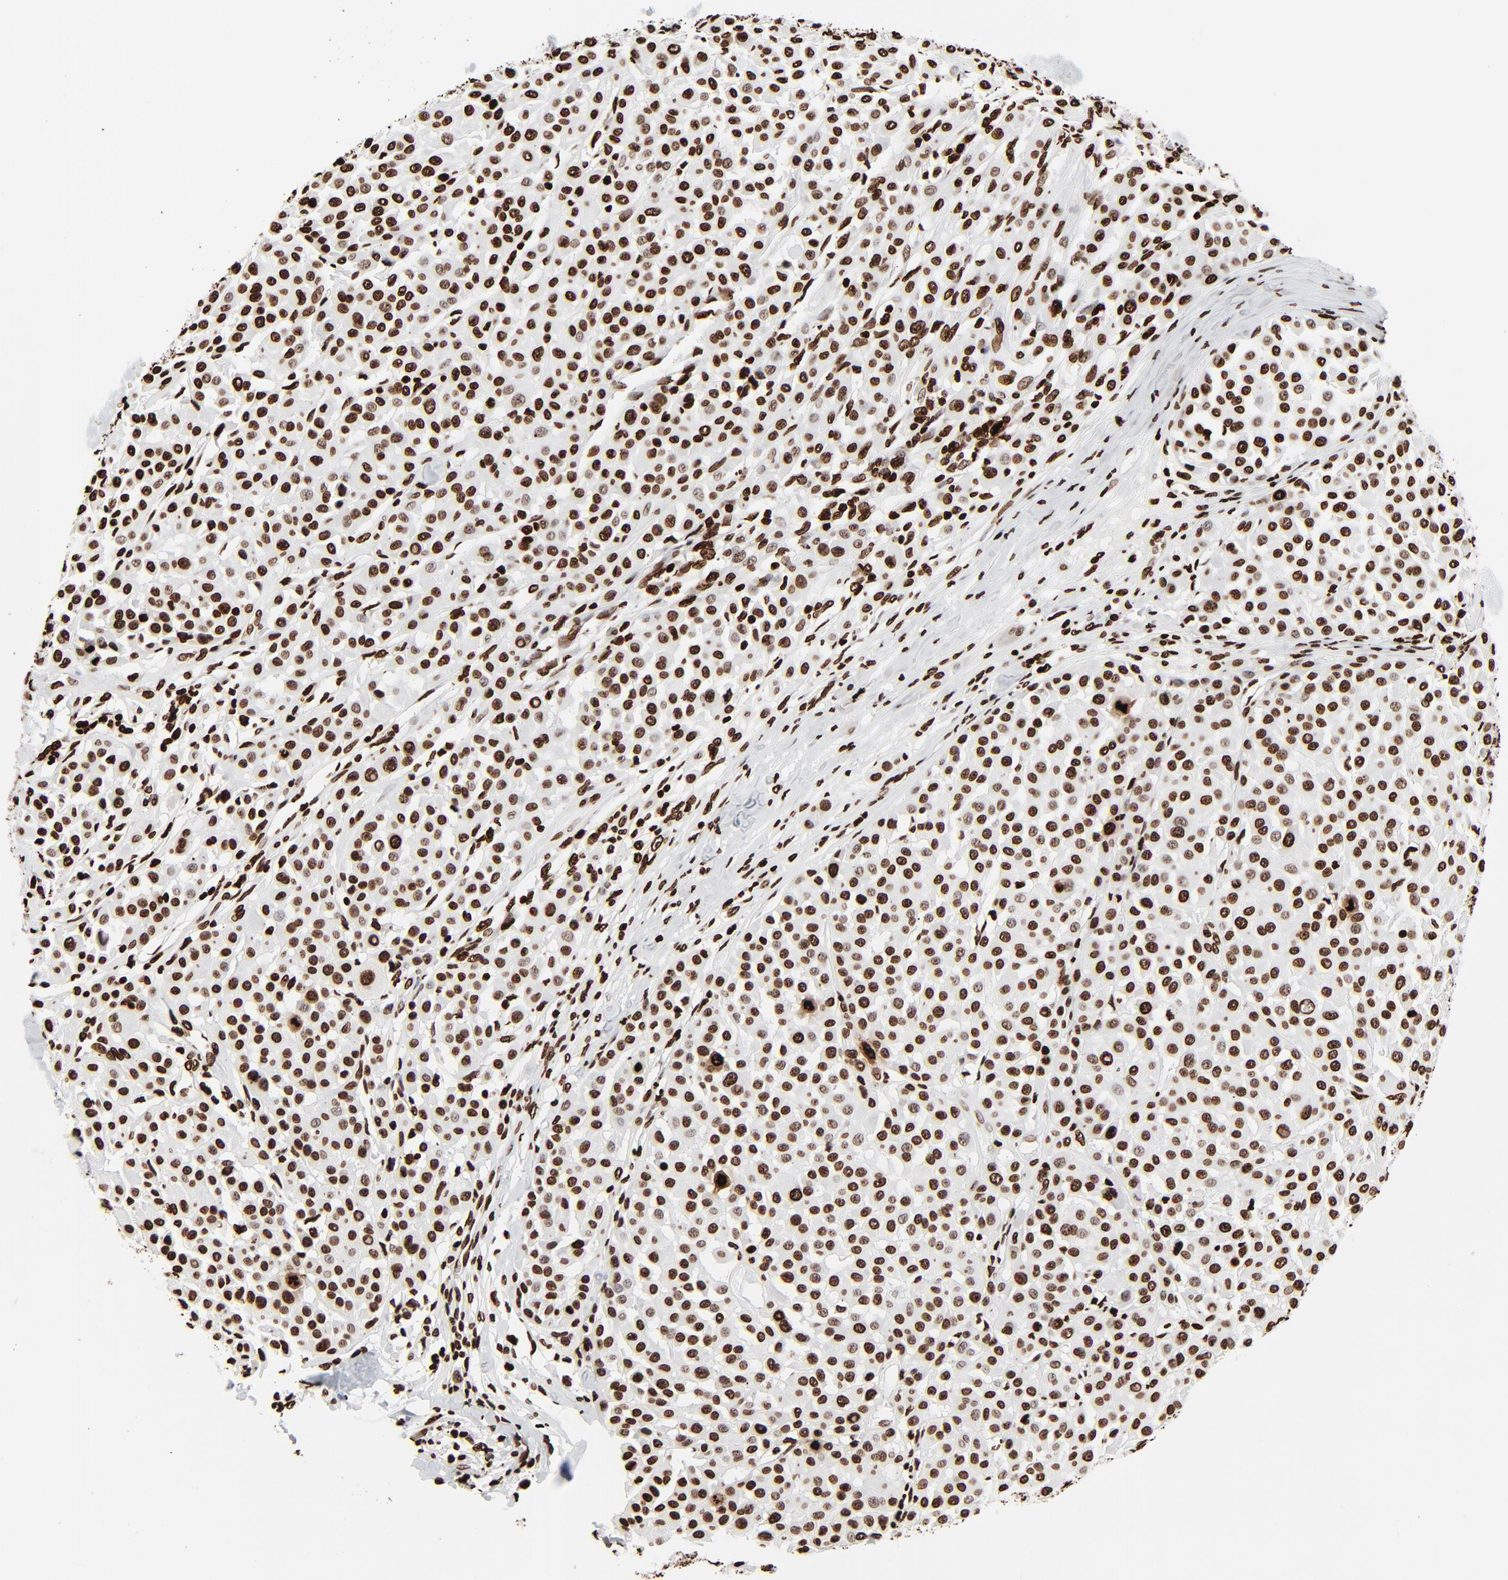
{"staining": {"intensity": "strong", "quantity": ">75%", "location": "nuclear"}, "tissue": "melanoma", "cell_type": "Tumor cells", "image_type": "cancer", "snomed": [{"axis": "morphology", "description": "Malignant melanoma, Metastatic site"}, {"axis": "topography", "description": "Soft tissue"}], "caption": "This histopathology image demonstrates melanoma stained with immunohistochemistry (IHC) to label a protein in brown. The nuclear of tumor cells show strong positivity for the protein. Nuclei are counter-stained blue.", "gene": "H3-4", "patient": {"sex": "male", "age": 41}}